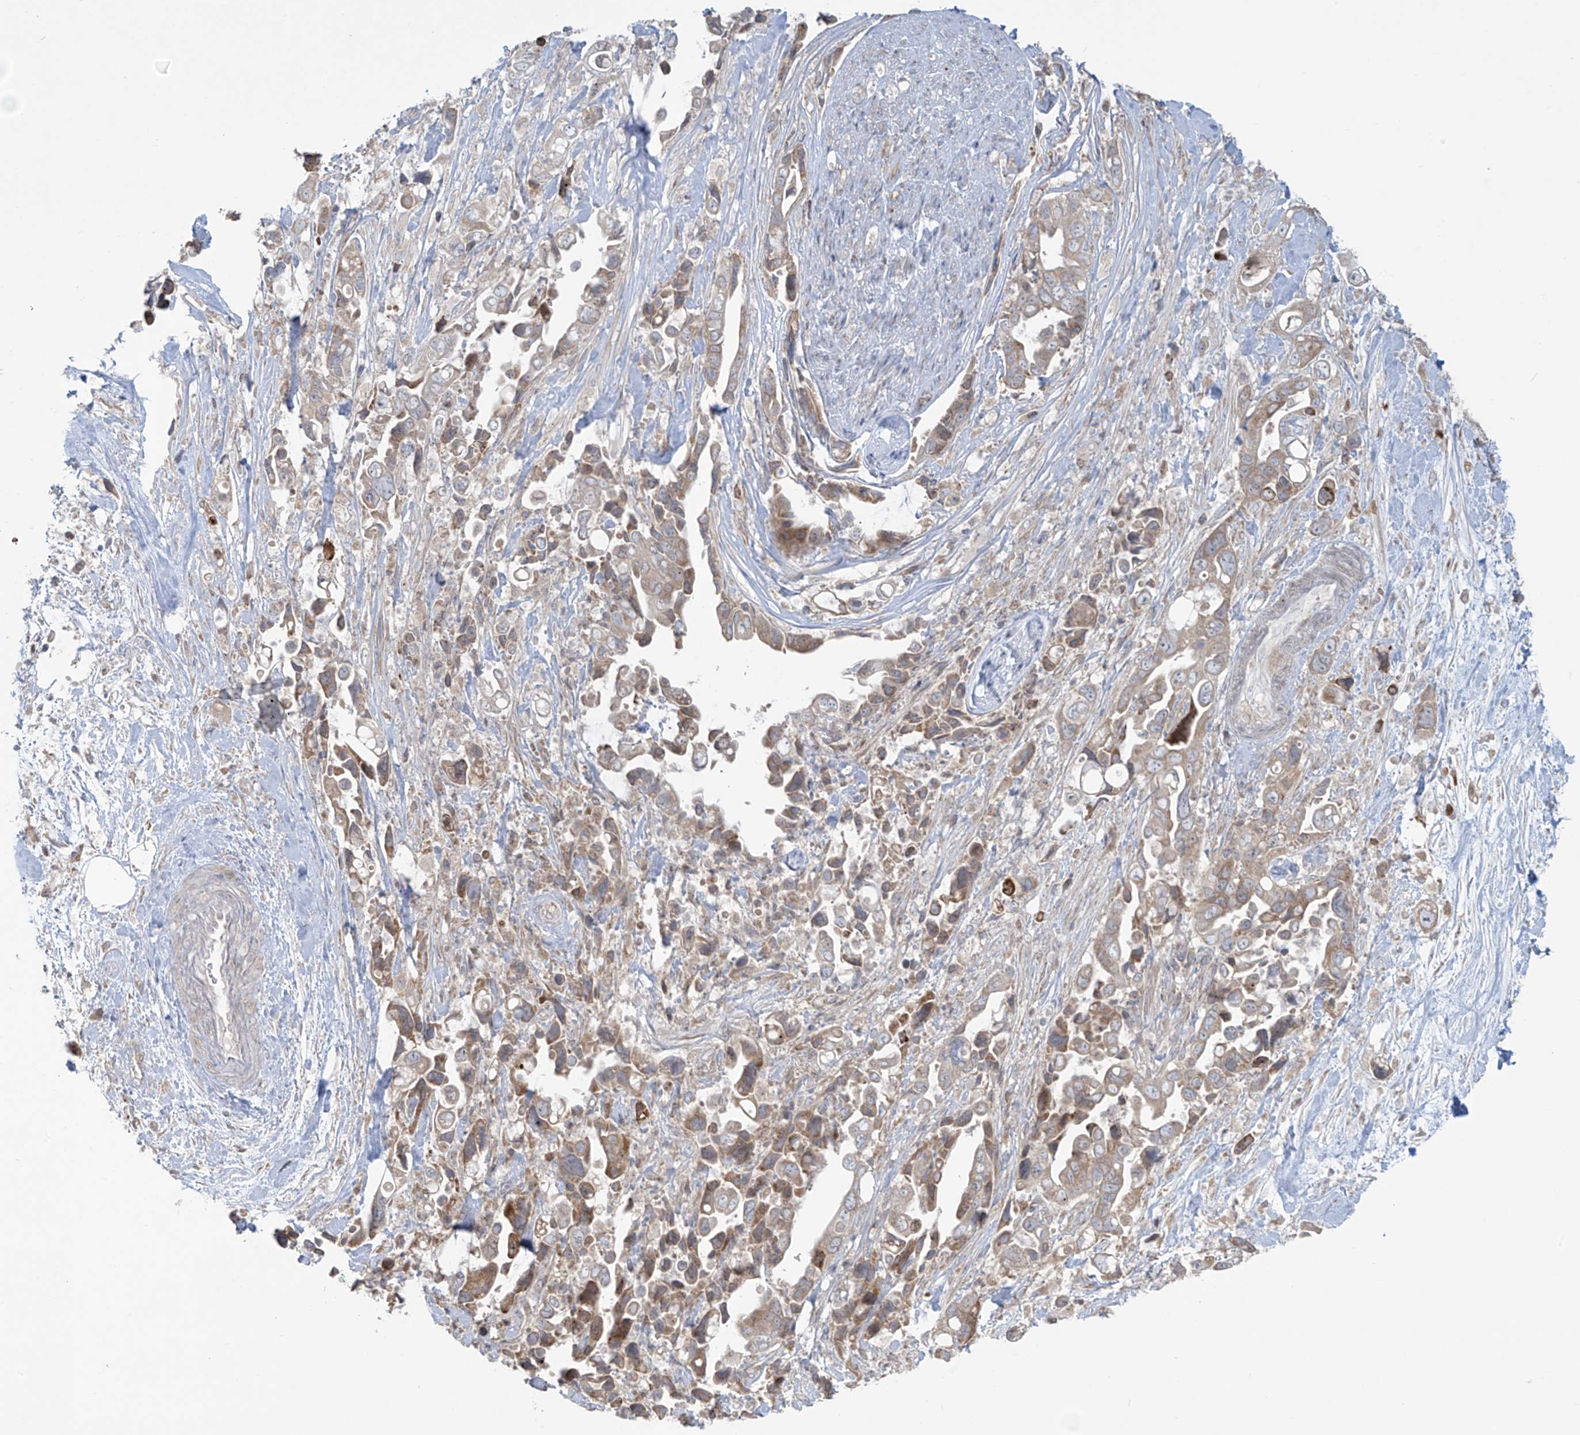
{"staining": {"intensity": "moderate", "quantity": "25%-75%", "location": "cytoplasmic/membranous"}, "tissue": "pancreatic cancer", "cell_type": "Tumor cells", "image_type": "cancer", "snomed": [{"axis": "morphology", "description": "Adenocarcinoma, NOS"}, {"axis": "topography", "description": "Pancreas"}], "caption": "Immunohistochemical staining of pancreatic cancer displays medium levels of moderate cytoplasmic/membranous staining in approximately 25%-75% of tumor cells.", "gene": "PPAT", "patient": {"sex": "female", "age": 72}}